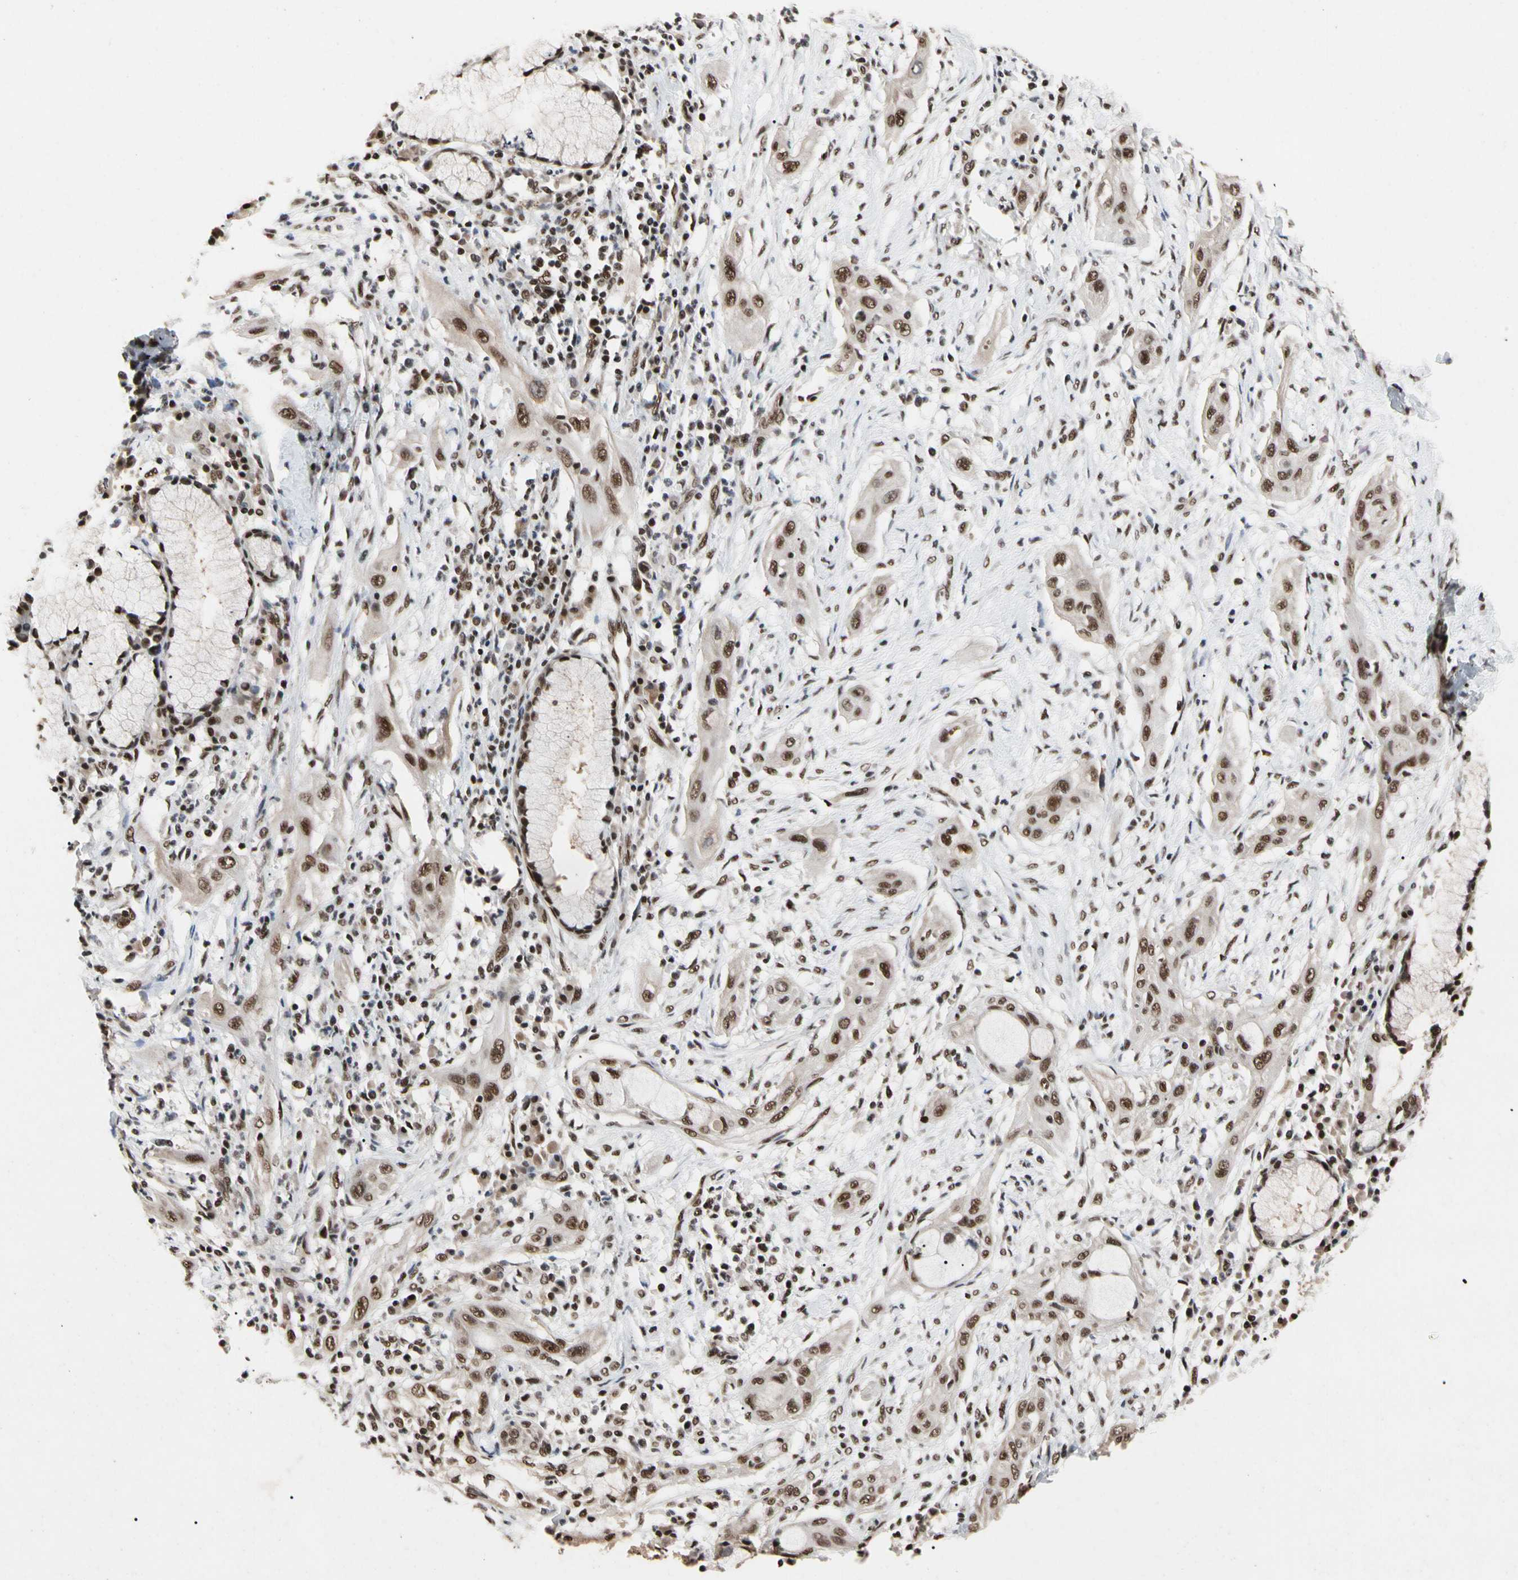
{"staining": {"intensity": "moderate", "quantity": ">75%", "location": "nuclear"}, "tissue": "lung cancer", "cell_type": "Tumor cells", "image_type": "cancer", "snomed": [{"axis": "morphology", "description": "Squamous cell carcinoma, NOS"}, {"axis": "topography", "description": "Lung"}], "caption": "This image shows lung cancer (squamous cell carcinoma) stained with immunohistochemistry to label a protein in brown. The nuclear of tumor cells show moderate positivity for the protein. Nuclei are counter-stained blue.", "gene": "FAM98B", "patient": {"sex": "female", "age": 47}}